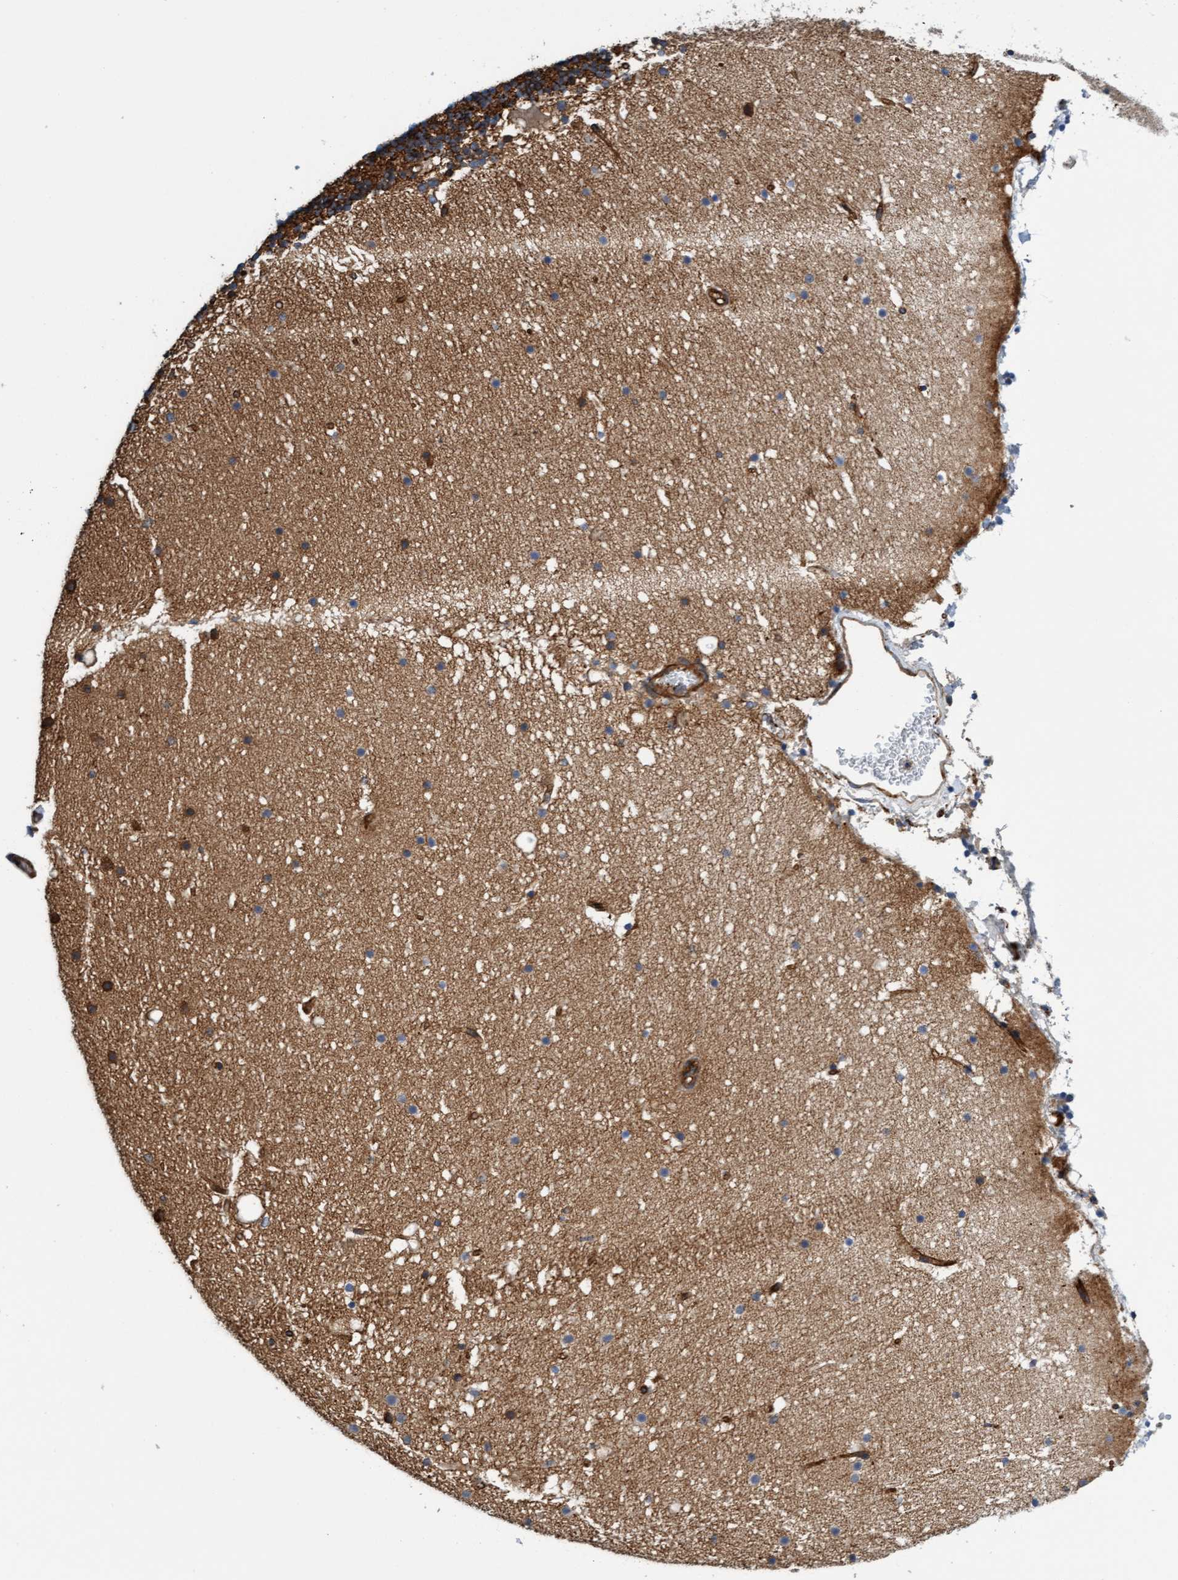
{"staining": {"intensity": "moderate", "quantity": ">75%", "location": "cytoplasmic/membranous"}, "tissue": "cerebellum", "cell_type": "Cells in granular layer", "image_type": "normal", "snomed": [{"axis": "morphology", "description": "Normal tissue, NOS"}, {"axis": "topography", "description": "Cerebellum"}], "caption": "Brown immunohistochemical staining in normal human cerebellum shows moderate cytoplasmic/membranous expression in about >75% of cells in granular layer. (Brightfield microscopy of DAB IHC at high magnification).", "gene": "FMNL3", "patient": {"sex": "male", "age": 57}}